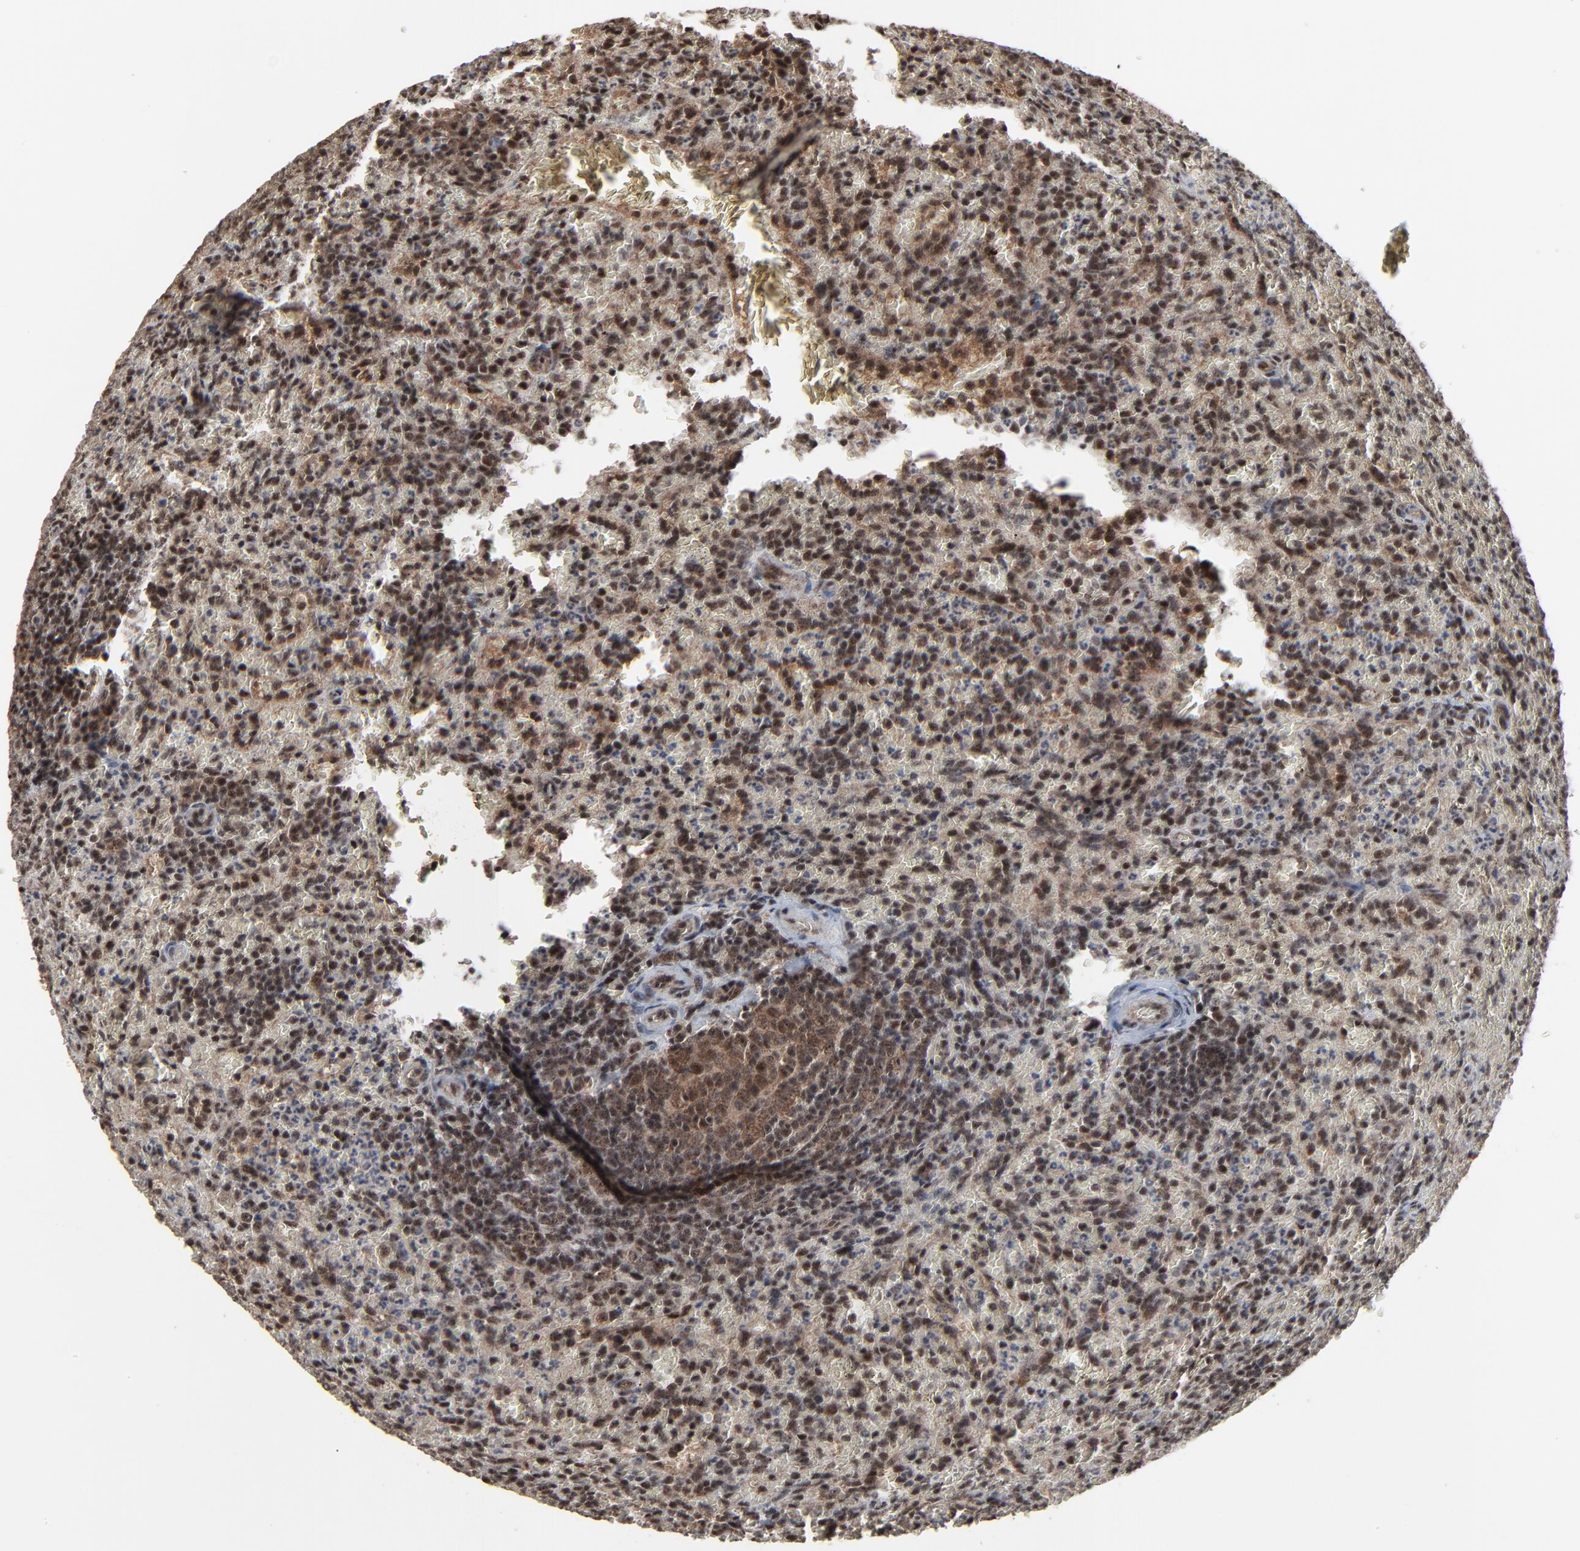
{"staining": {"intensity": "weak", "quantity": "25%-75%", "location": "cytoplasmic/membranous,nuclear"}, "tissue": "lymphoma", "cell_type": "Tumor cells", "image_type": "cancer", "snomed": [{"axis": "morphology", "description": "Malignant lymphoma, non-Hodgkin's type, Low grade"}, {"axis": "topography", "description": "Spleen"}], "caption": "Tumor cells display low levels of weak cytoplasmic/membranous and nuclear expression in approximately 25%-75% of cells in human lymphoma.", "gene": "RHOJ", "patient": {"sex": "female", "age": 64}}